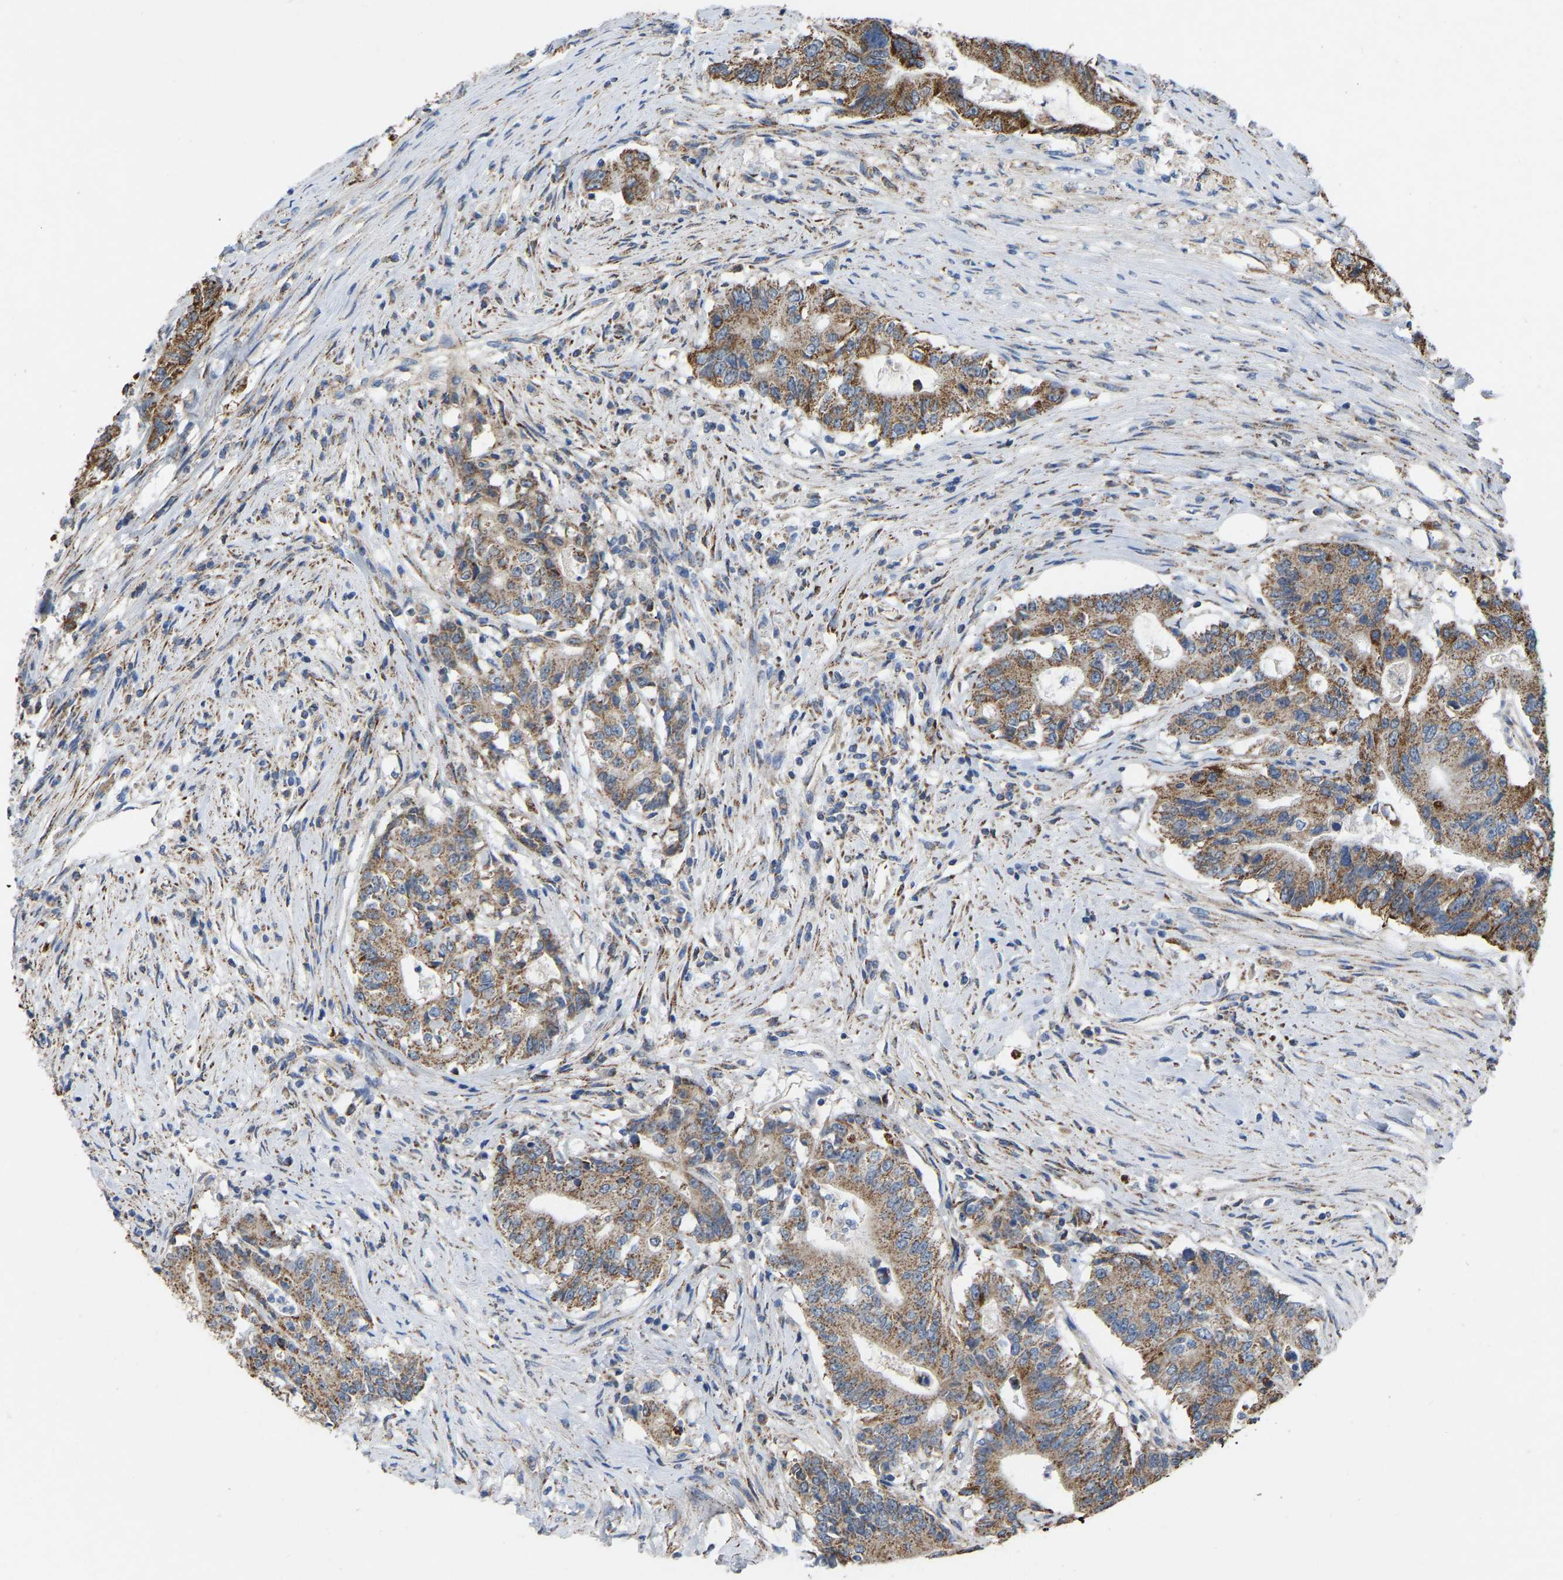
{"staining": {"intensity": "moderate", "quantity": ">75%", "location": "cytoplasmic/membranous"}, "tissue": "colorectal cancer", "cell_type": "Tumor cells", "image_type": "cancer", "snomed": [{"axis": "morphology", "description": "Adenocarcinoma, NOS"}, {"axis": "topography", "description": "Colon"}], "caption": "IHC of human adenocarcinoma (colorectal) demonstrates medium levels of moderate cytoplasmic/membranous expression in about >75% of tumor cells.", "gene": "BCL10", "patient": {"sex": "female", "age": 77}}